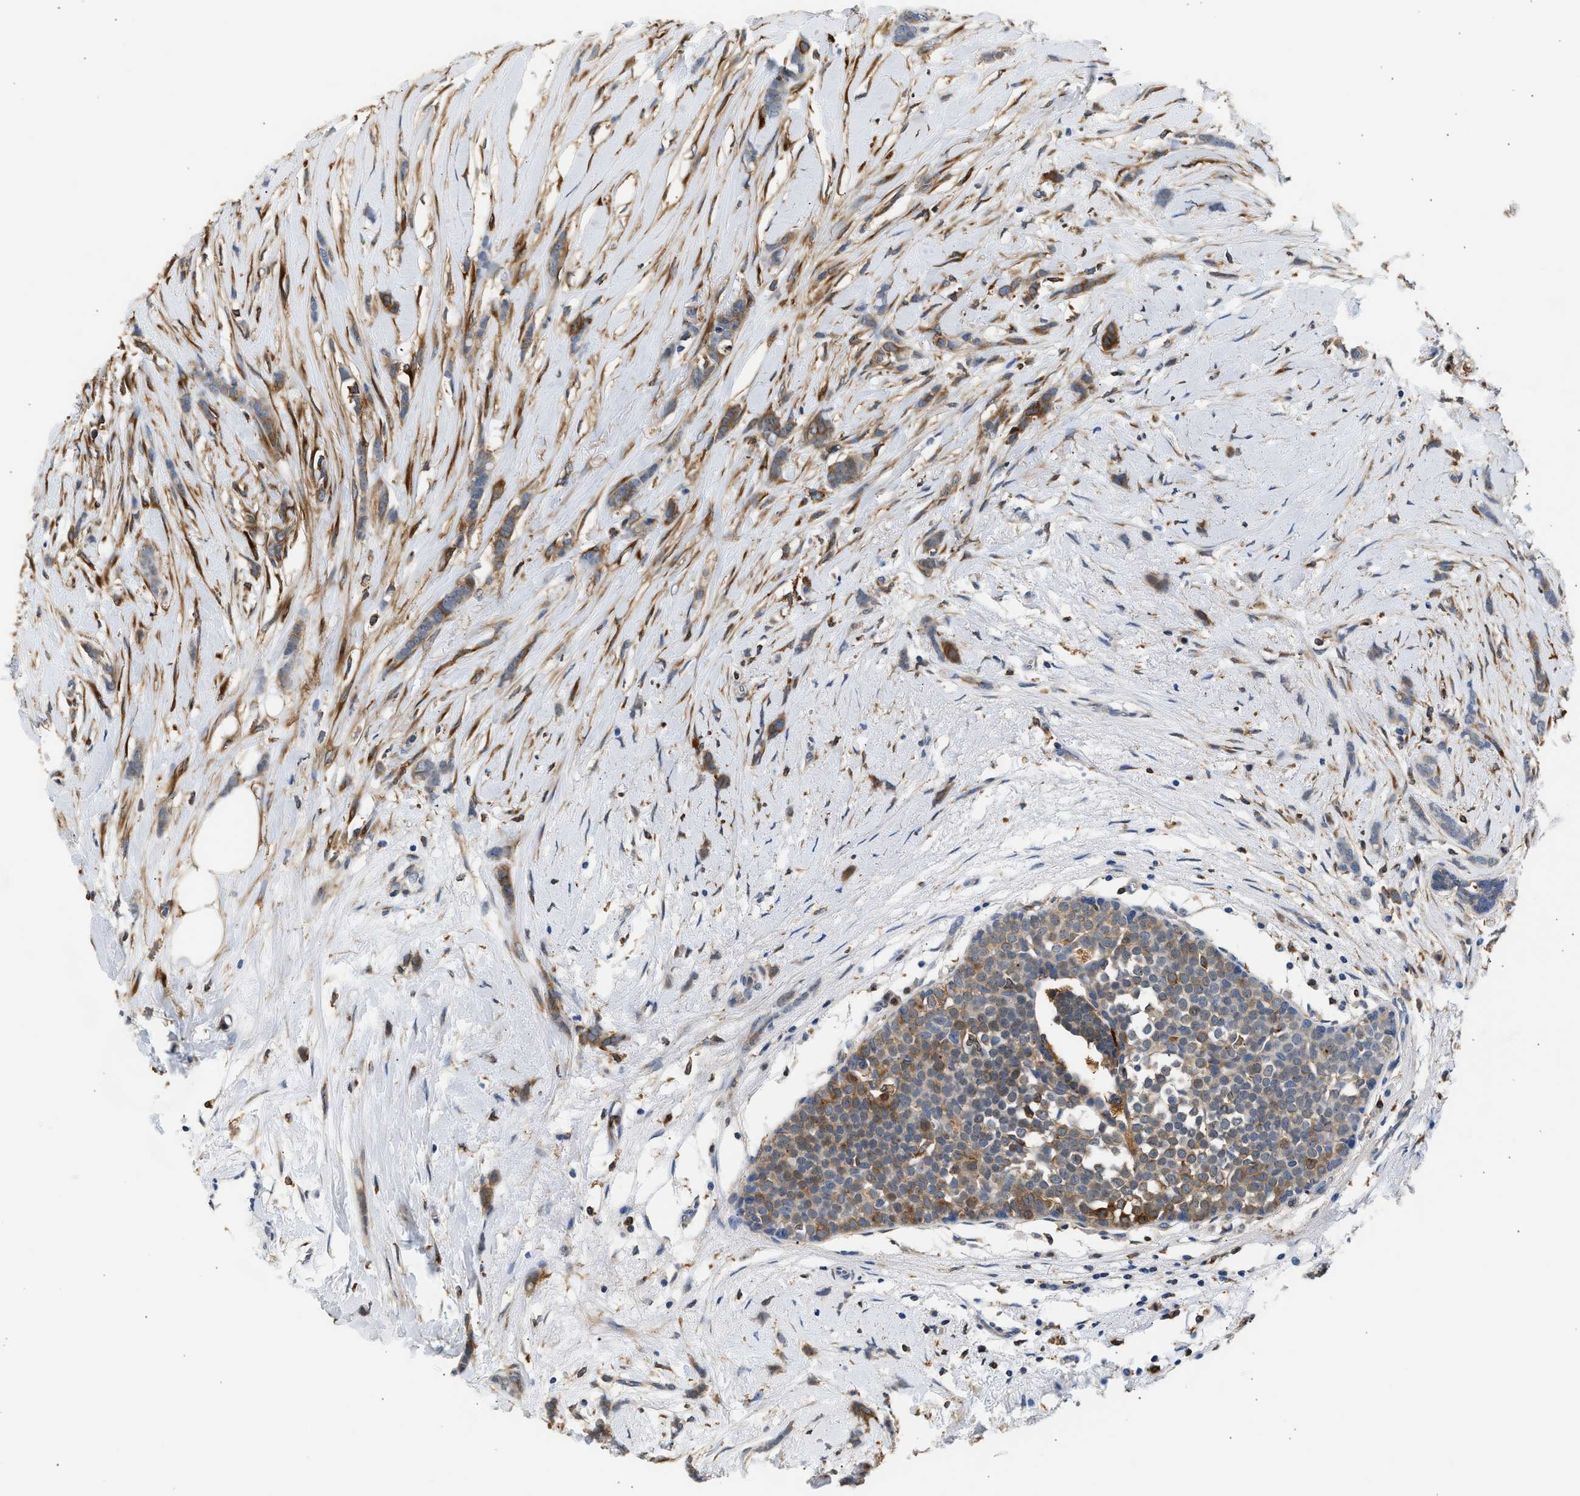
{"staining": {"intensity": "moderate", "quantity": ">75%", "location": "cytoplasmic/membranous"}, "tissue": "breast cancer", "cell_type": "Tumor cells", "image_type": "cancer", "snomed": [{"axis": "morphology", "description": "Lobular carcinoma, in situ"}, {"axis": "morphology", "description": "Lobular carcinoma"}, {"axis": "topography", "description": "Breast"}], "caption": "Breast lobular carcinoma stained with a protein marker exhibits moderate staining in tumor cells.", "gene": "RAB31", "patient": {"sex": "female", "age": 41}}